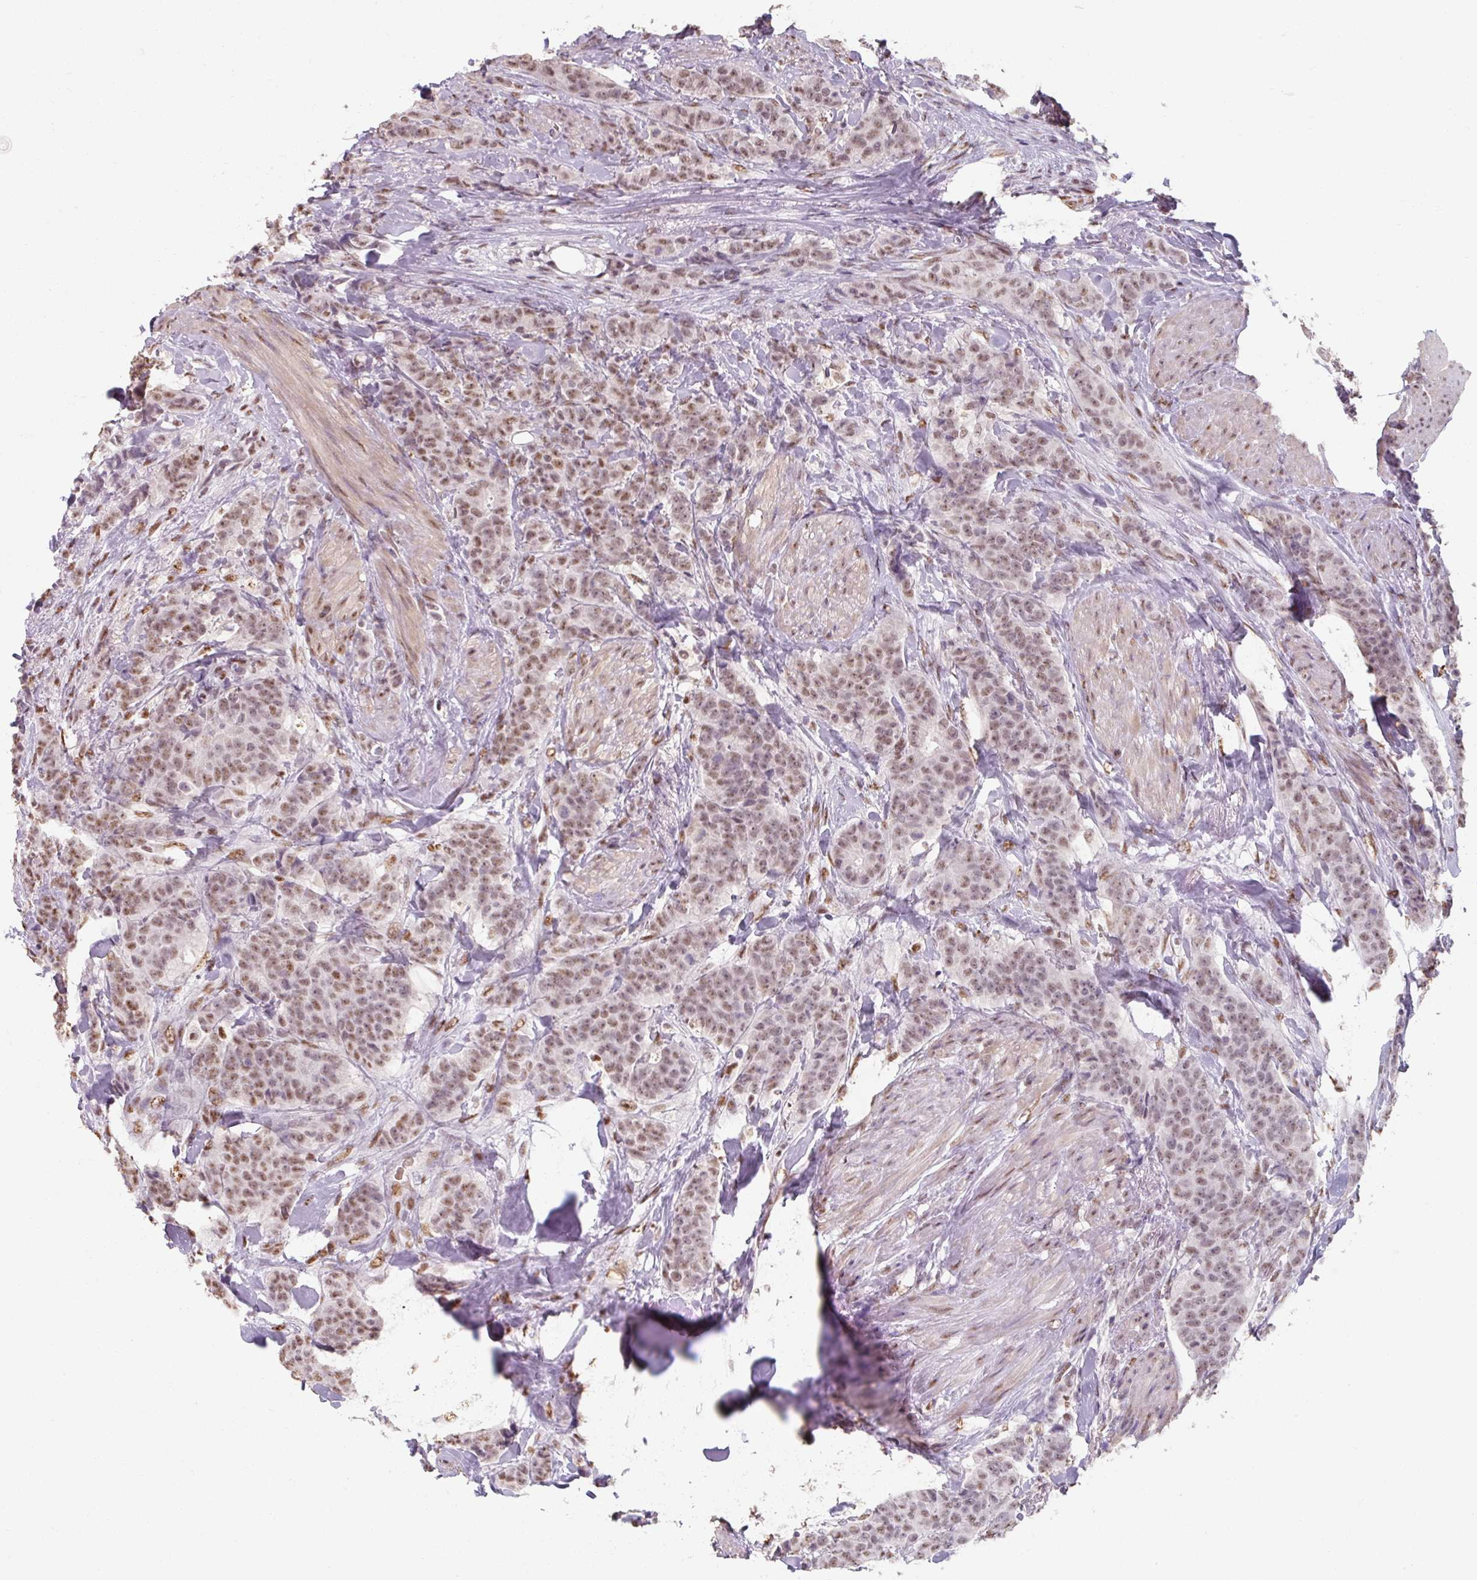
{"staining": {"intensity": "moderate", "quantity": "25%-75%", "location": "nuclear"}, "tissue": "breast cancer", "cell_type": "Tumor cells", "image_type": "cancer", "snomed": [{"axis": "morphology", "description": "Duct carcinoma"}, {"axis": "topography", "description": "Breast"}], "caption": "This is a micrograph of IHC staining of breast infiltrating ductal carcinoma, which shows moderate positivity in the nuclear of tumor cells.", "gene": "ZFTRAF1", "patient": {"sex": "female", "age": 40}}